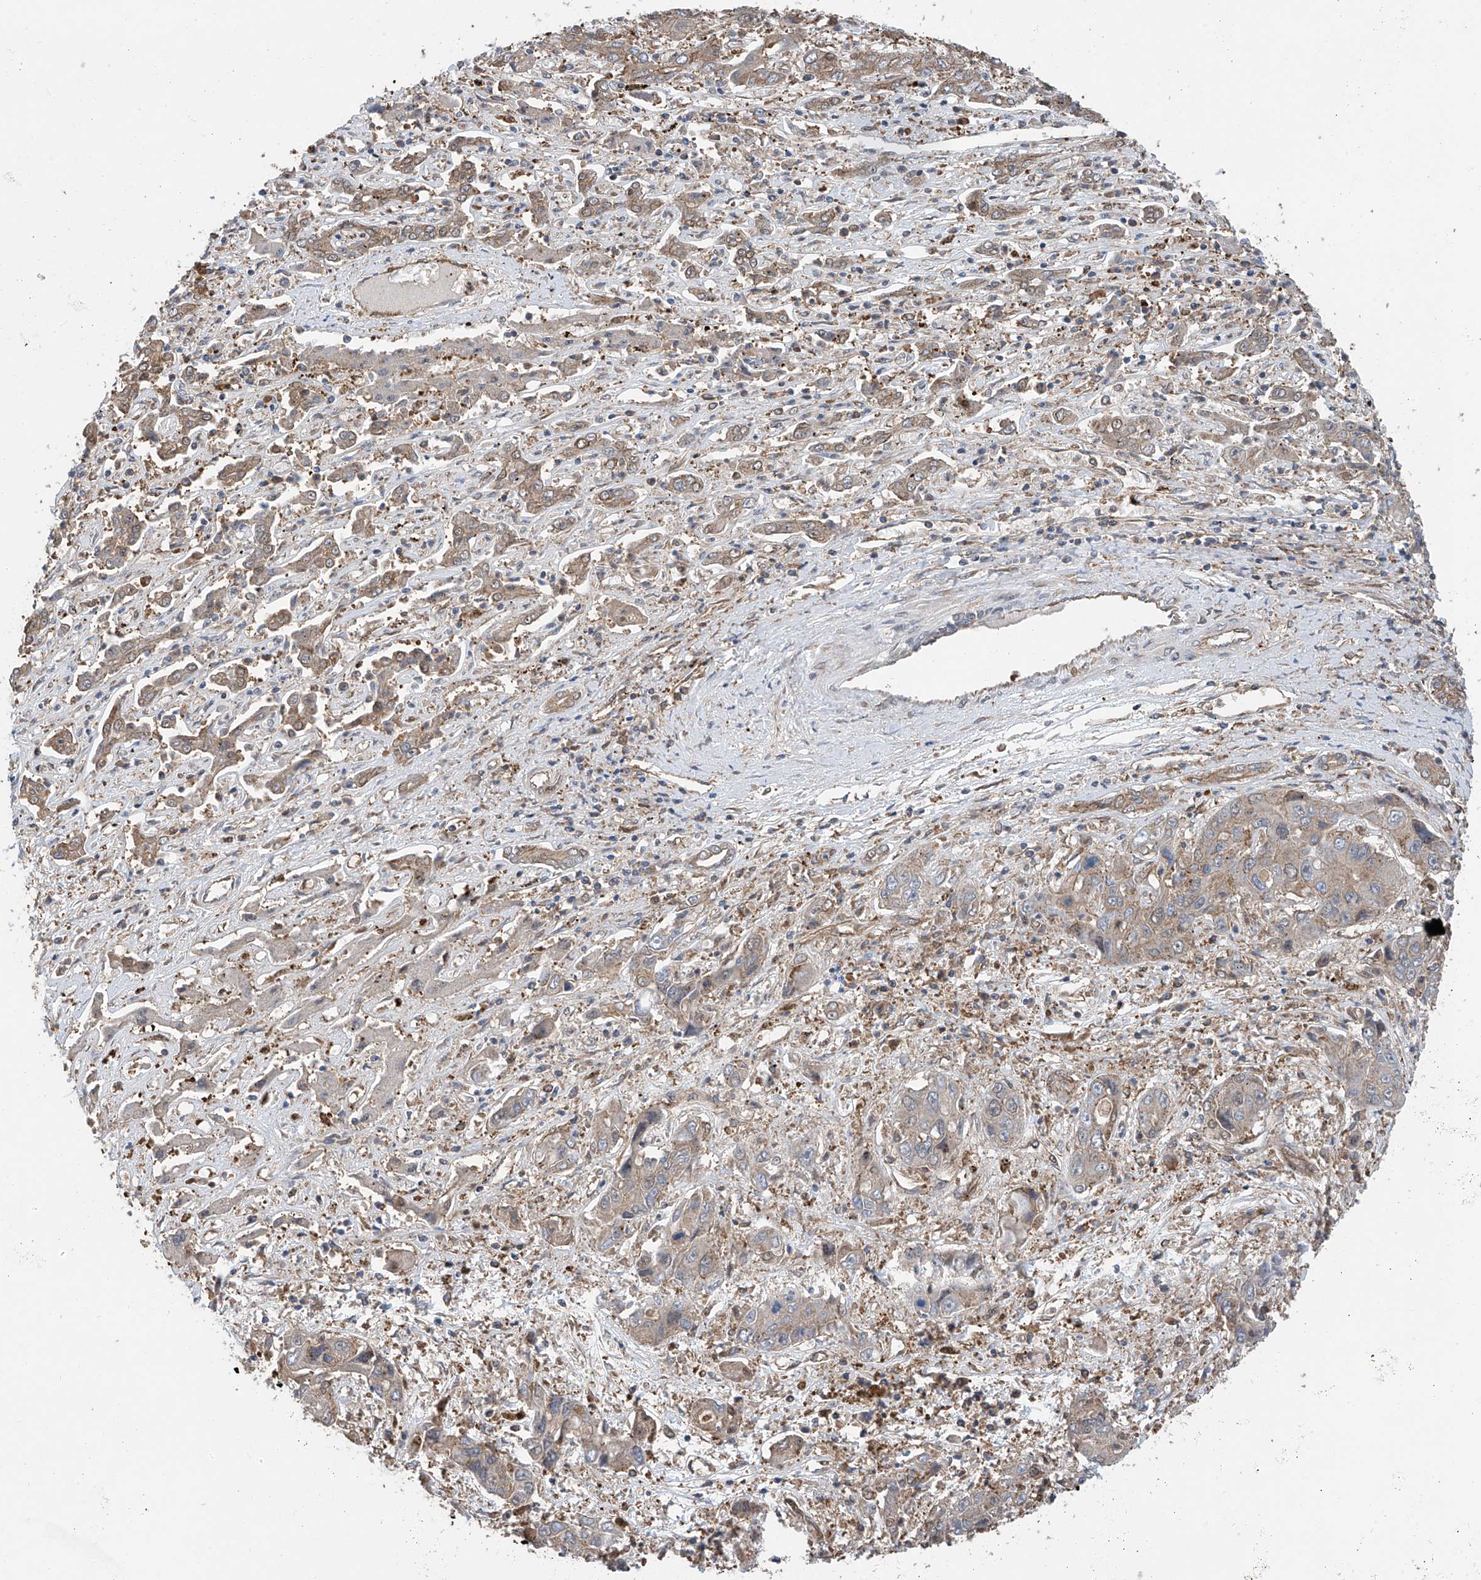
{"staining": {"intensity": "weak", "quantity": "25%-75%", "location": "cytoplasmic/membranous"}, "tissue": "liver cancer", "cell_type": "Tumor cells", "image_type": "cancer", "snomed": [{"axis": "morphology", "description": "Cholangiocarcinoma"}, {"axis": "topography", "description": "Liver"}], "caption": "A low amount of weak cytoplasmic/membranous positivity is appreciated in approximately 25%-75% of tumor cells in liver cancer tissue.", "gene": "CHPF", "patient": {"sex": "male", "age": 67}}